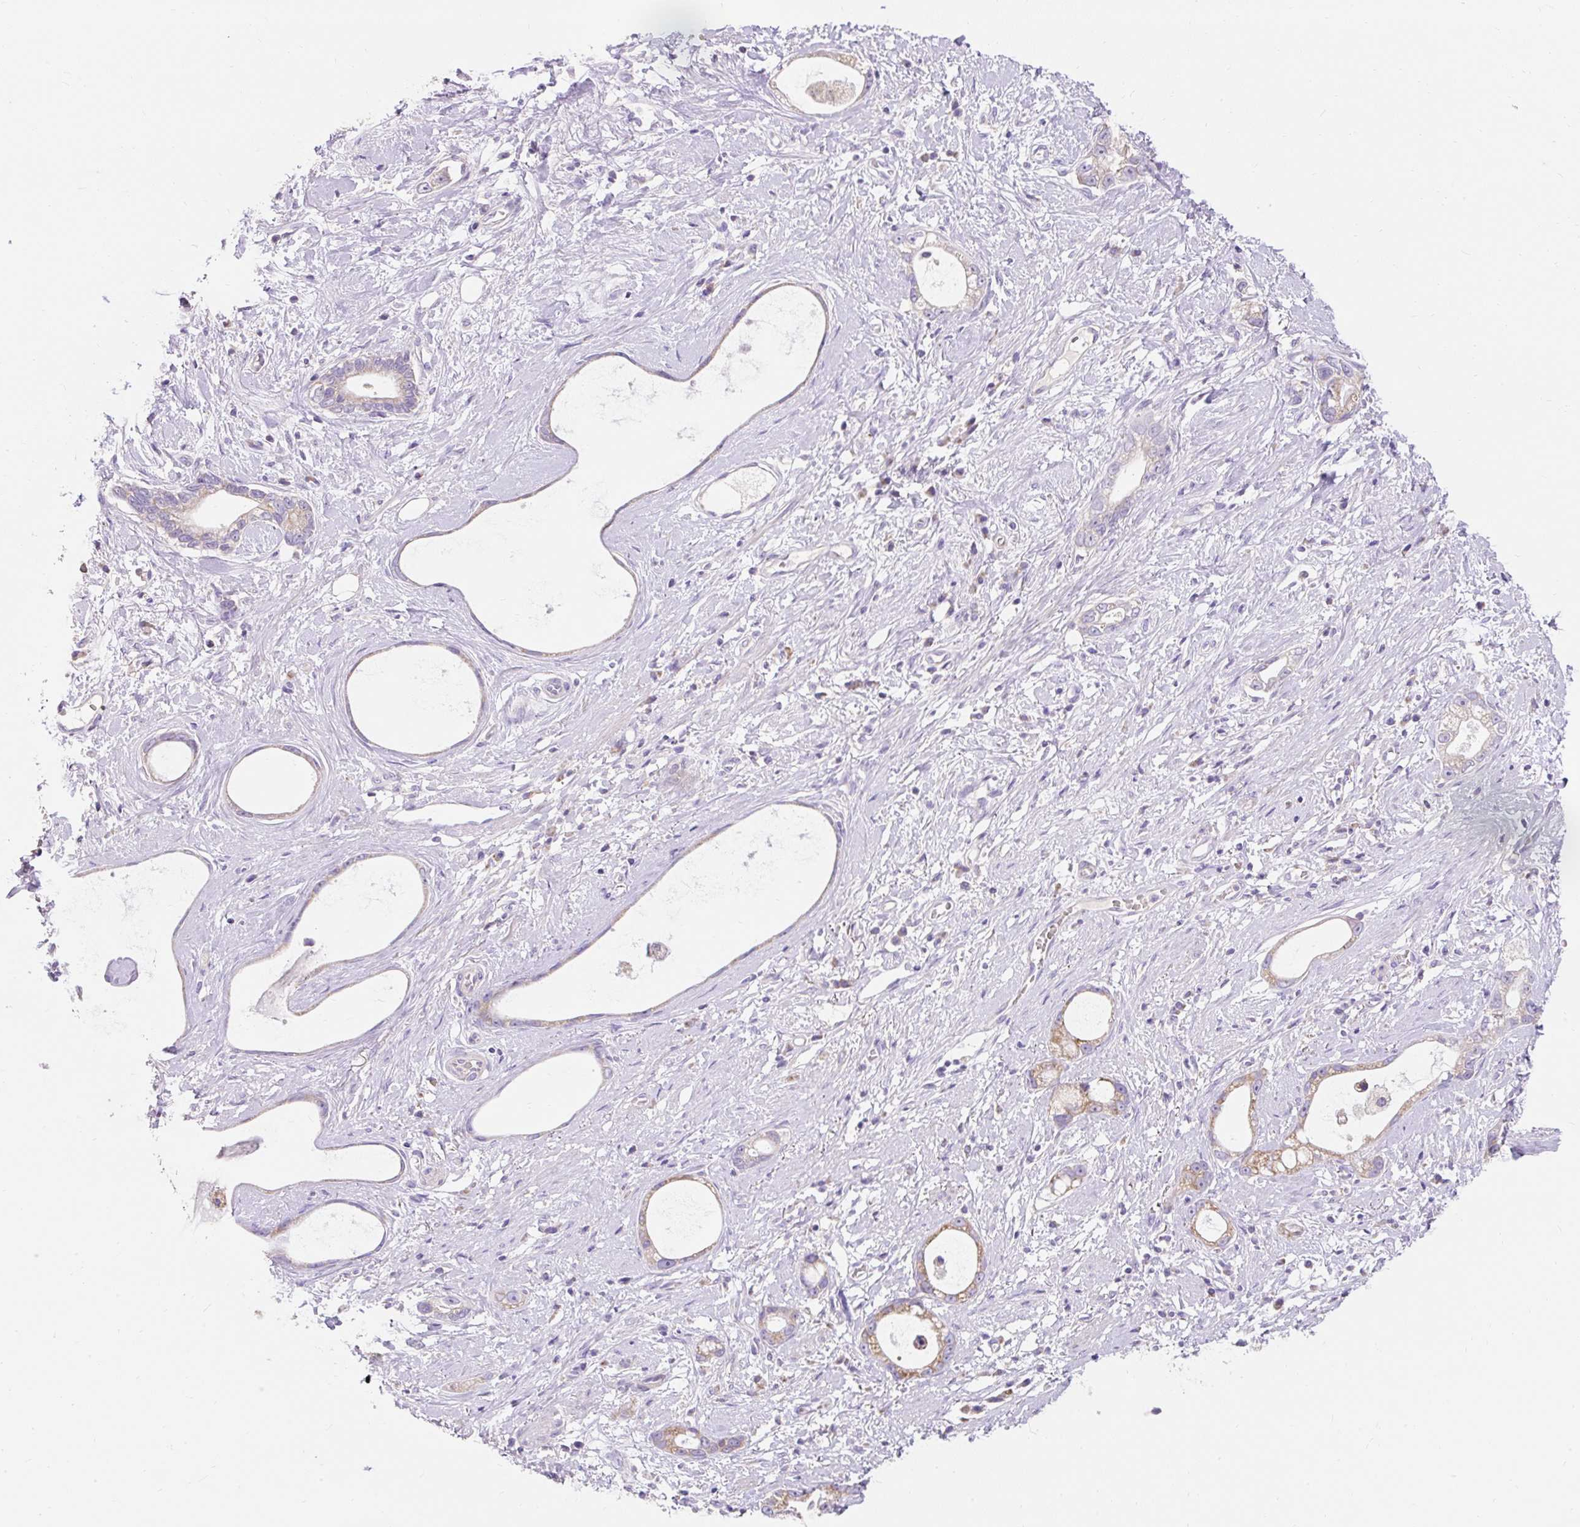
{"staining": {"intensity": "moderate", "quantity": "25%-75%", "location": "cytoplasmic/membranous"}, "tissue": "stomach cancer", "cell_type": "Tumor cells", "image_type": "cancer", "snomed": [{"axis": "morphology", "description": "Adenocarcinoma, NOS"}, {"axis": "topography", "description": "Stomach"}], "caption": "Human stomach cancer stained with a brown dye exhibits moderate cytoplasmic/membranous positive positivity in about 25%-75% of tumor cells.", "gene": "PMAIP1", "patient": {"sex": "male", "age": 55}}